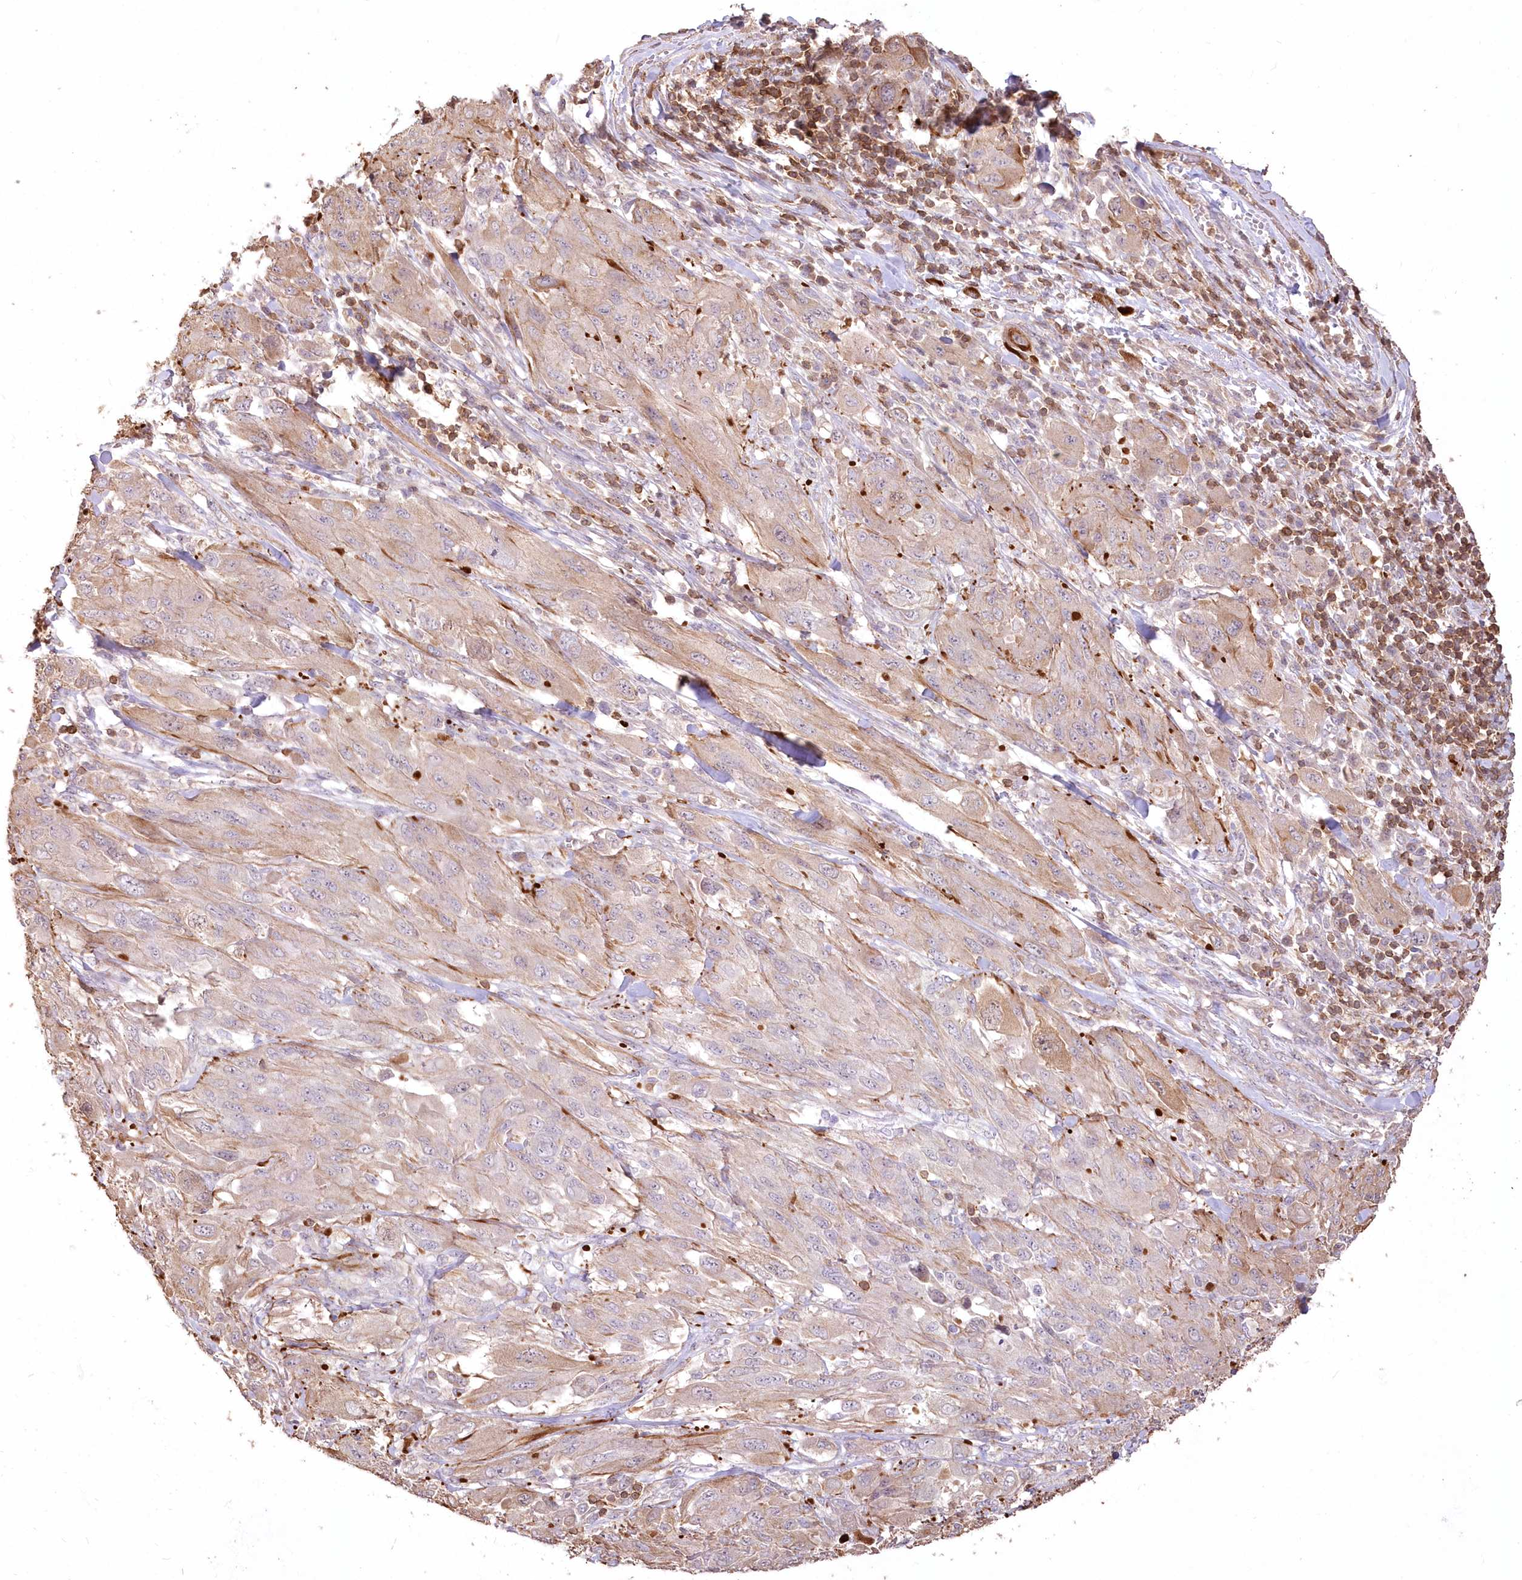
{"staining": {"intensity": "weak", "quantity": "25%-75%", "location": "cytoplasmic/membranous"}, "tissue": "melanoma", "cell_type": "Tumor cells", "image_type": "cancer", "snomed": [{"axis": "morphology", "description": "Malignant melanoma, NOS"}, {"axis": "topography", "description": "Skin"}], "caption": "Weak cytoplasmic/membranous staining for a protein is present in approximately 25%-75% of tumor cells of melanoma using IHC.", "gene": "STK17B", "patient": {"sex": "female", "age": 91}}